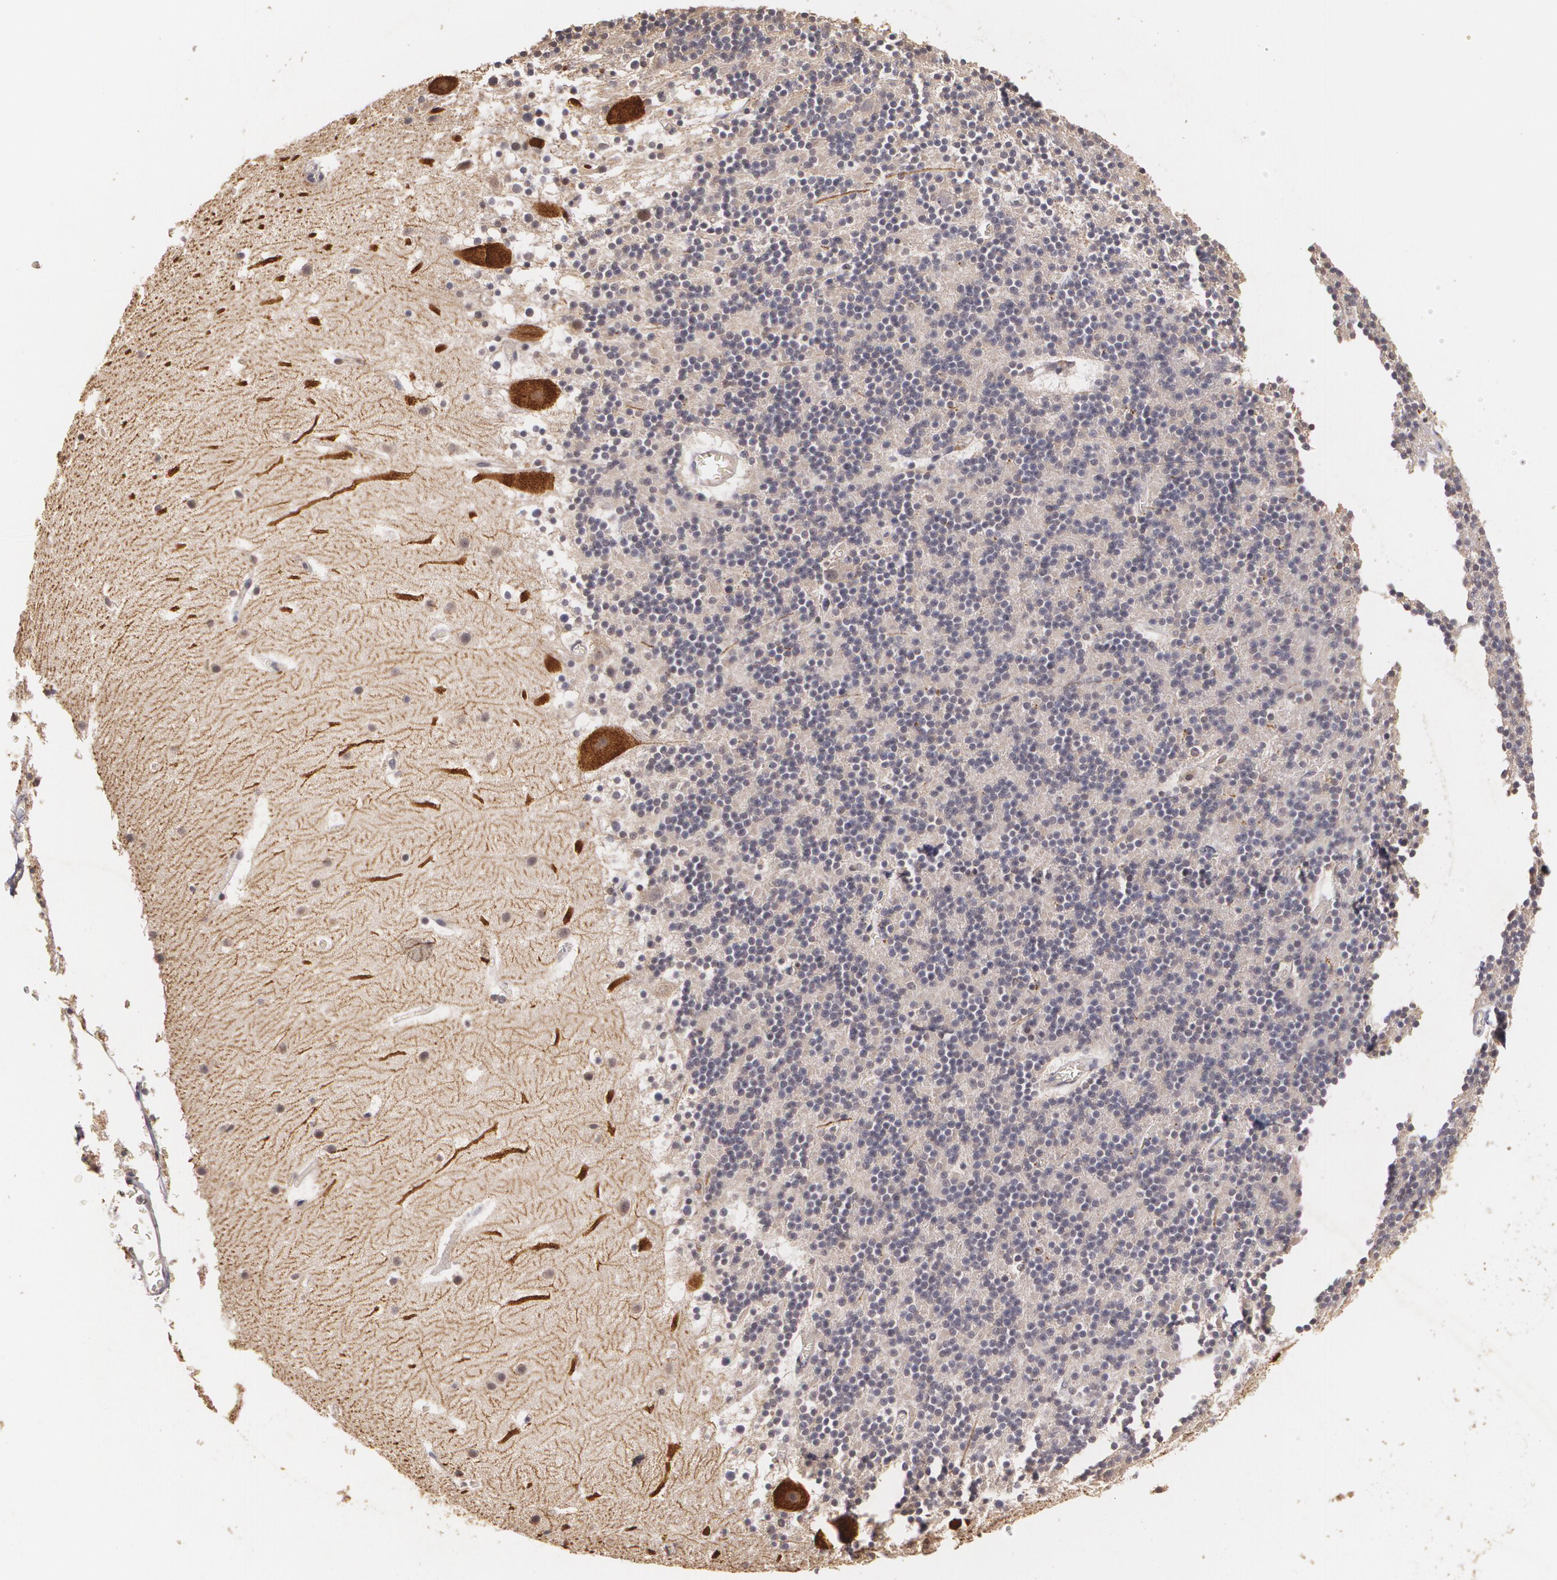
{"staining": {"intensity": "negative", "quantity": "none", "location": "none"}, "tissue": "cerebellum", "cell_type": "Cells in granular layer", "image_type": "normal", "snomed": [{"axis": "morphology", "description": "Normal tissue, NOS"}, {"axis": "topography", "description": "Cerebellum"}], "caption": "High magnification brightfield microscopy of unremarkable cerebellum stained with DAB (3,3'-diaminobenzidine) (brown) and counterstained with hematoxylin (blue): cells in granular layer show no significant positivity. Nuclei are stained in blue.", "gene": "BRCA1", "patient": {"sex": "male", "age": 45}}